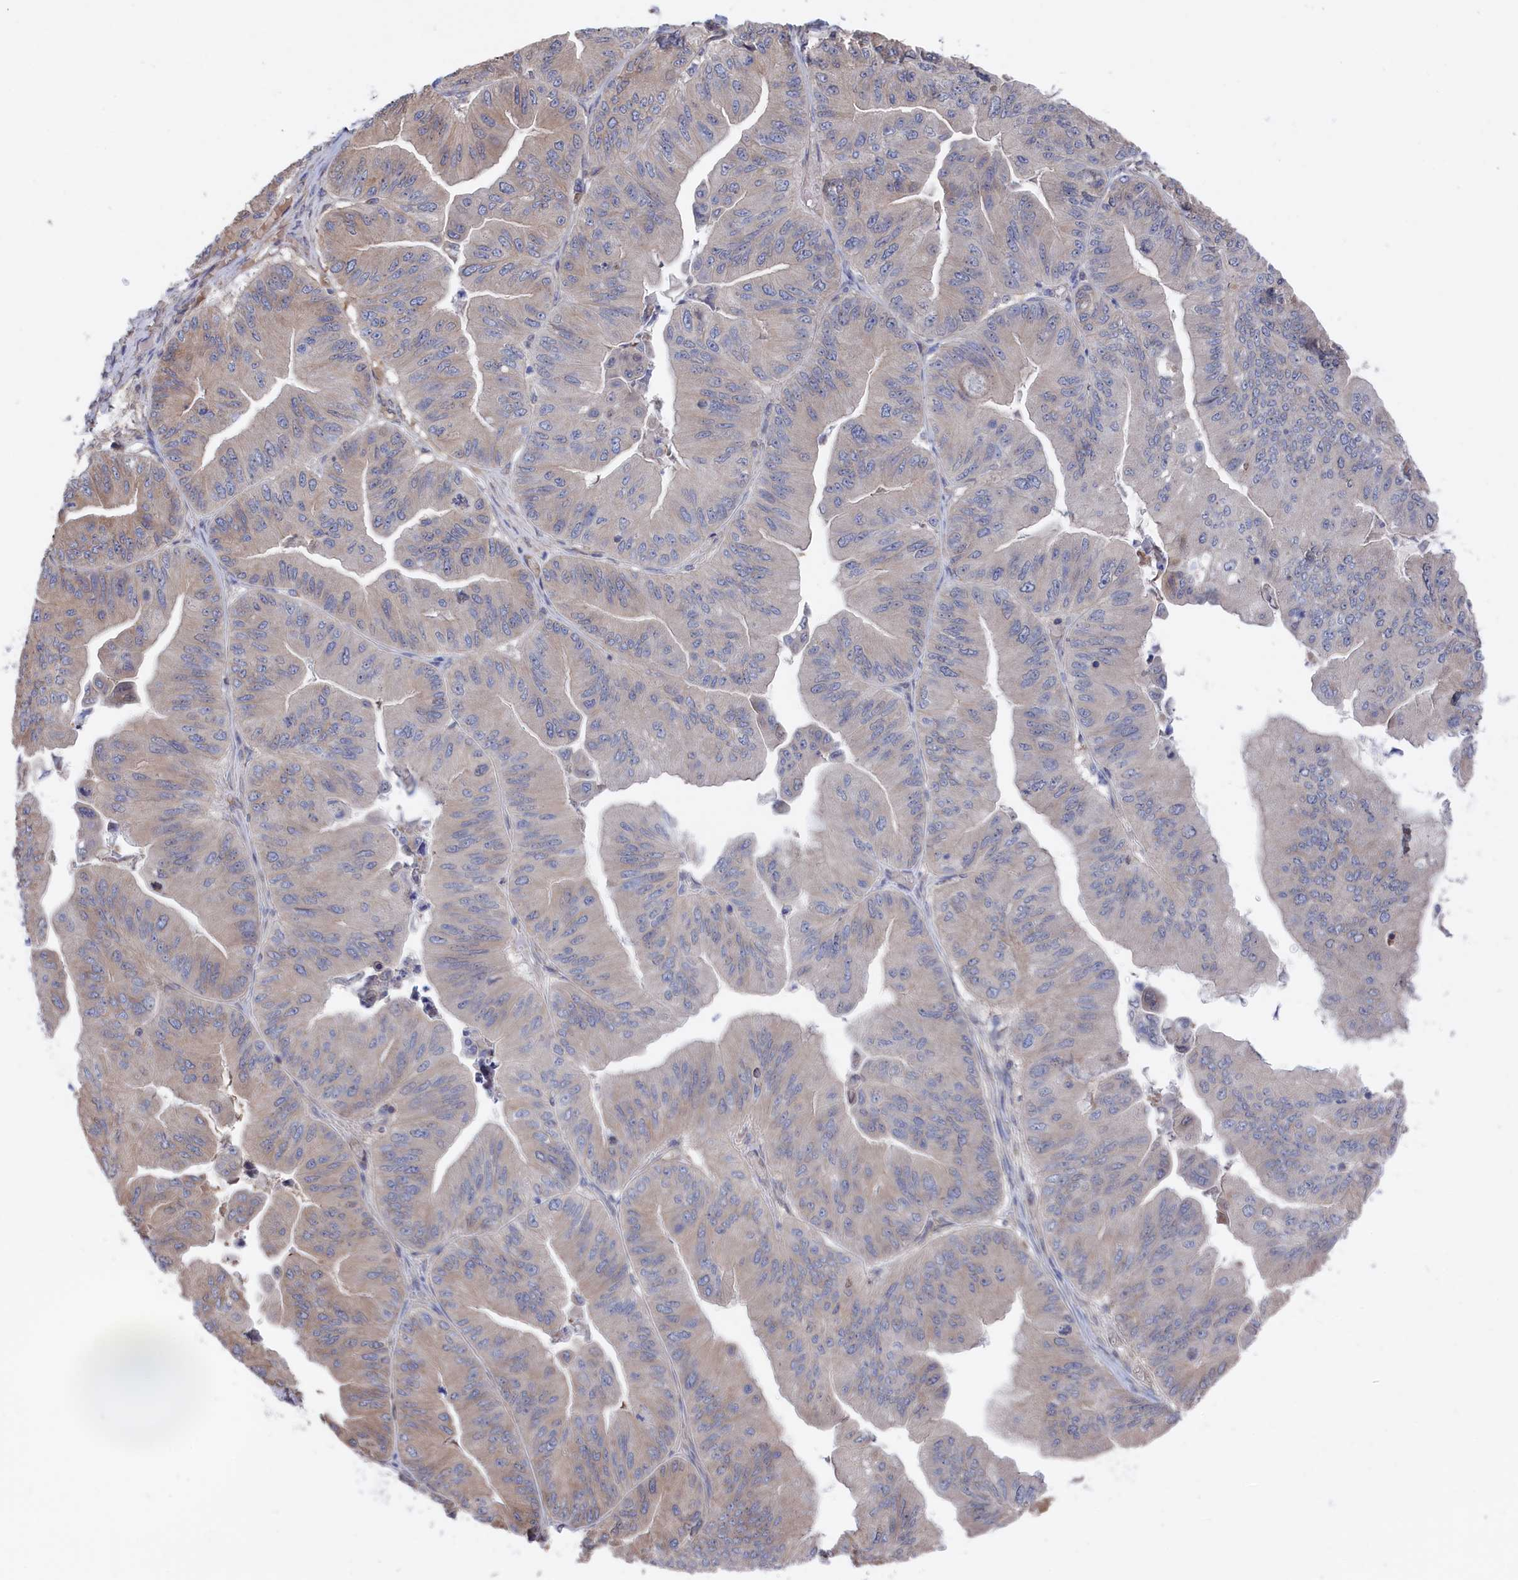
{"staining": {"intensity": "moderate", "quantity": "<25%", "location": "cytoplasmic/membranous"}, "tissue": "ovarian cancer", "cell_type": "Tumor cells", "image_type": "cancer", "snomed": [{"axis": "morphology", "description": "Cystadenocarcinoma, mucinous, NOS"}, {"axis": "topography", "description": "Ovary"}], "caption": "The micrograph demonstrates immunohistochemical staining of ovarian cancer. There is moderate cytoplasmic/membranous staining is appreciated in approximately <25% of tumor cells.", "gene": "NUTF2", "patient": {"sex": "female", "age": 61}}